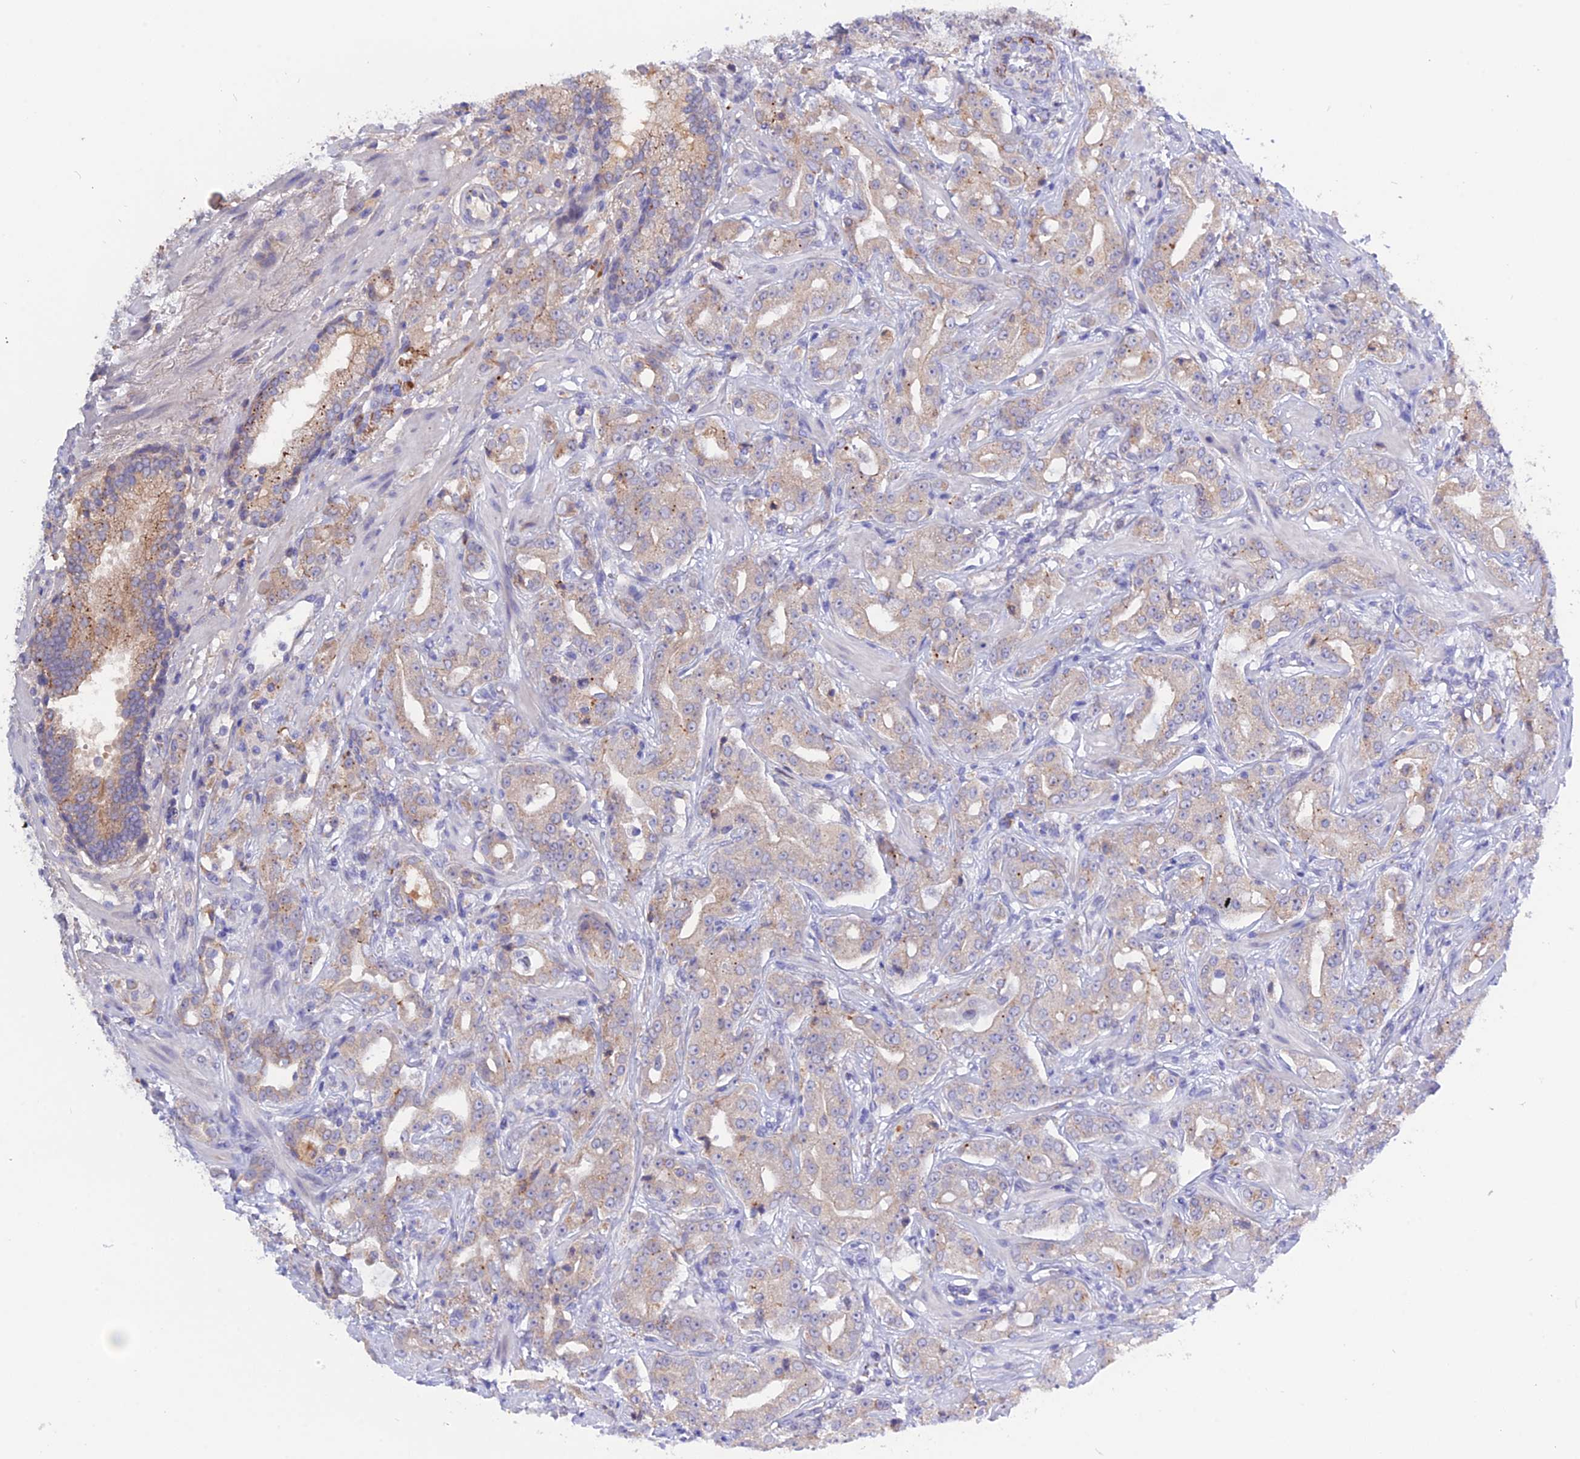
{"staining": {"intensity": "weak", "quantity": "<25%", "location": "cytoplasmic/membranous"}, "tissue": "prostate cancer", "cell_type": "Tumor cells", "image_type": "cancer", "snomed": [{"axis": "morphology", "description": "Adenocarcinoma, High grade"}, {"axis": "topography", "description": "Prostate"}], "caption": "The histopathology image reveals no staining of tumor cells in prostate high-grade adenocarcinoma. (DAB (3,3'-diaminobenzidine) immunohistochemistry with hematoxylin counter stain).", "gene": "GK5", "patient": {"sex": "male", "age": 63}}